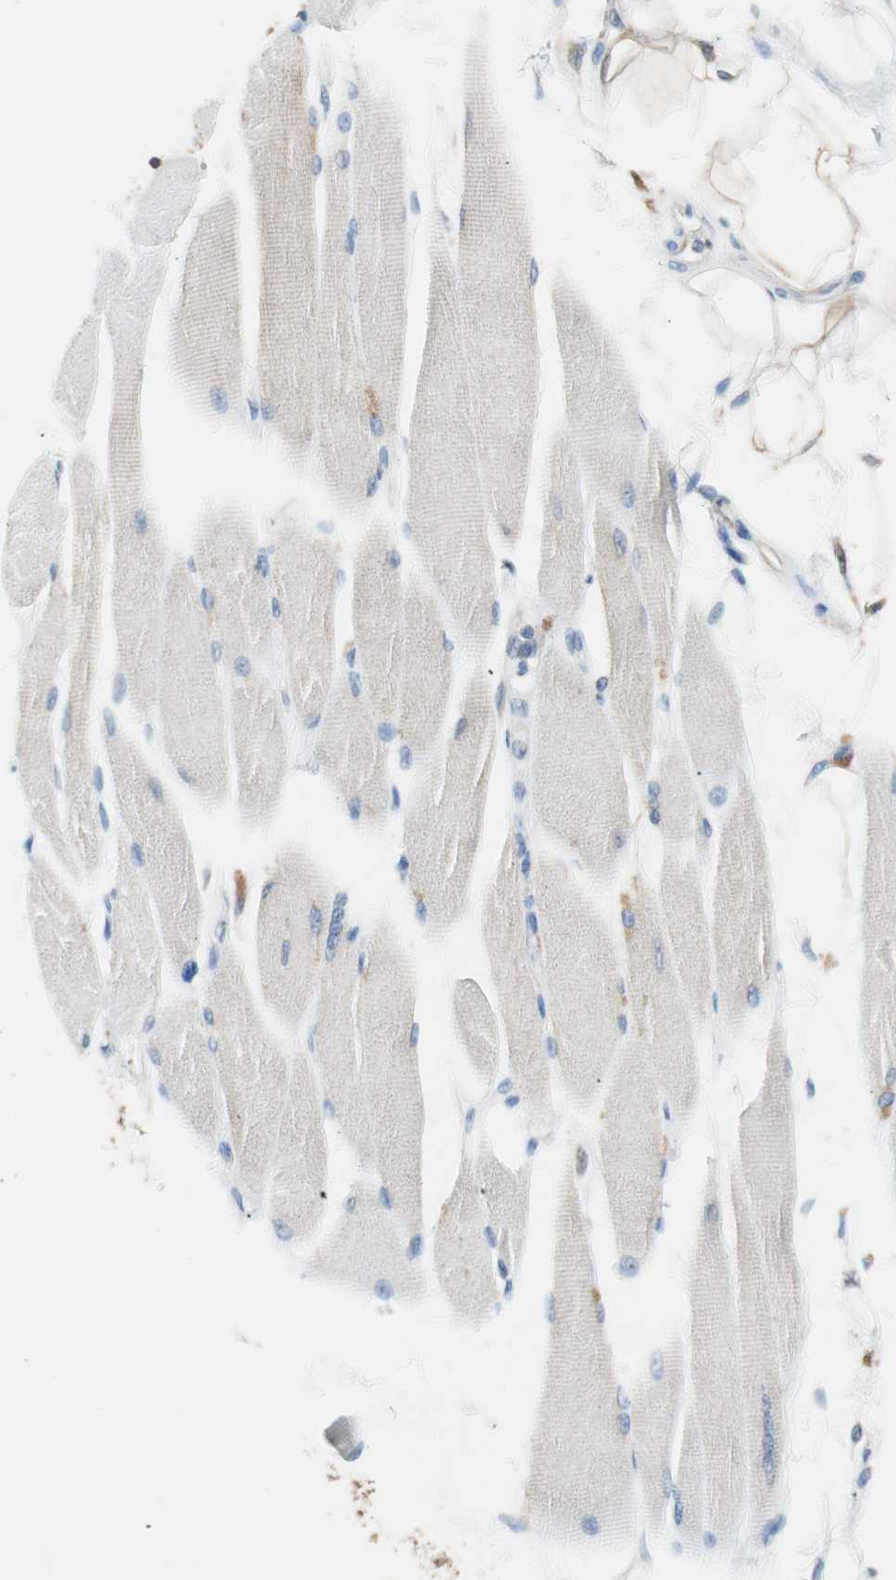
{"staining": {"intensity": "negative", "quantity": "none", "location": "none"}, "tissue": "skeletal muscle", "cell_type": "Myocytes", "image_type": "normal", "snomed": [{"axis": "morphology", "description": "Normal tissue, NOS"}, {"axis": "topography", "description": "Skeletal muscle"}, {"axis": "topography", "description": "Peripheral nerve tissue"}], "caption": "This is a image of immunohistochemistry (IHC) staining of benign skeletal muscle, which shows no positivity in myocytes. Nuclei are stained in blue.", "gene": "GLUL", "patient": {"sex": "female", "age": 84}}